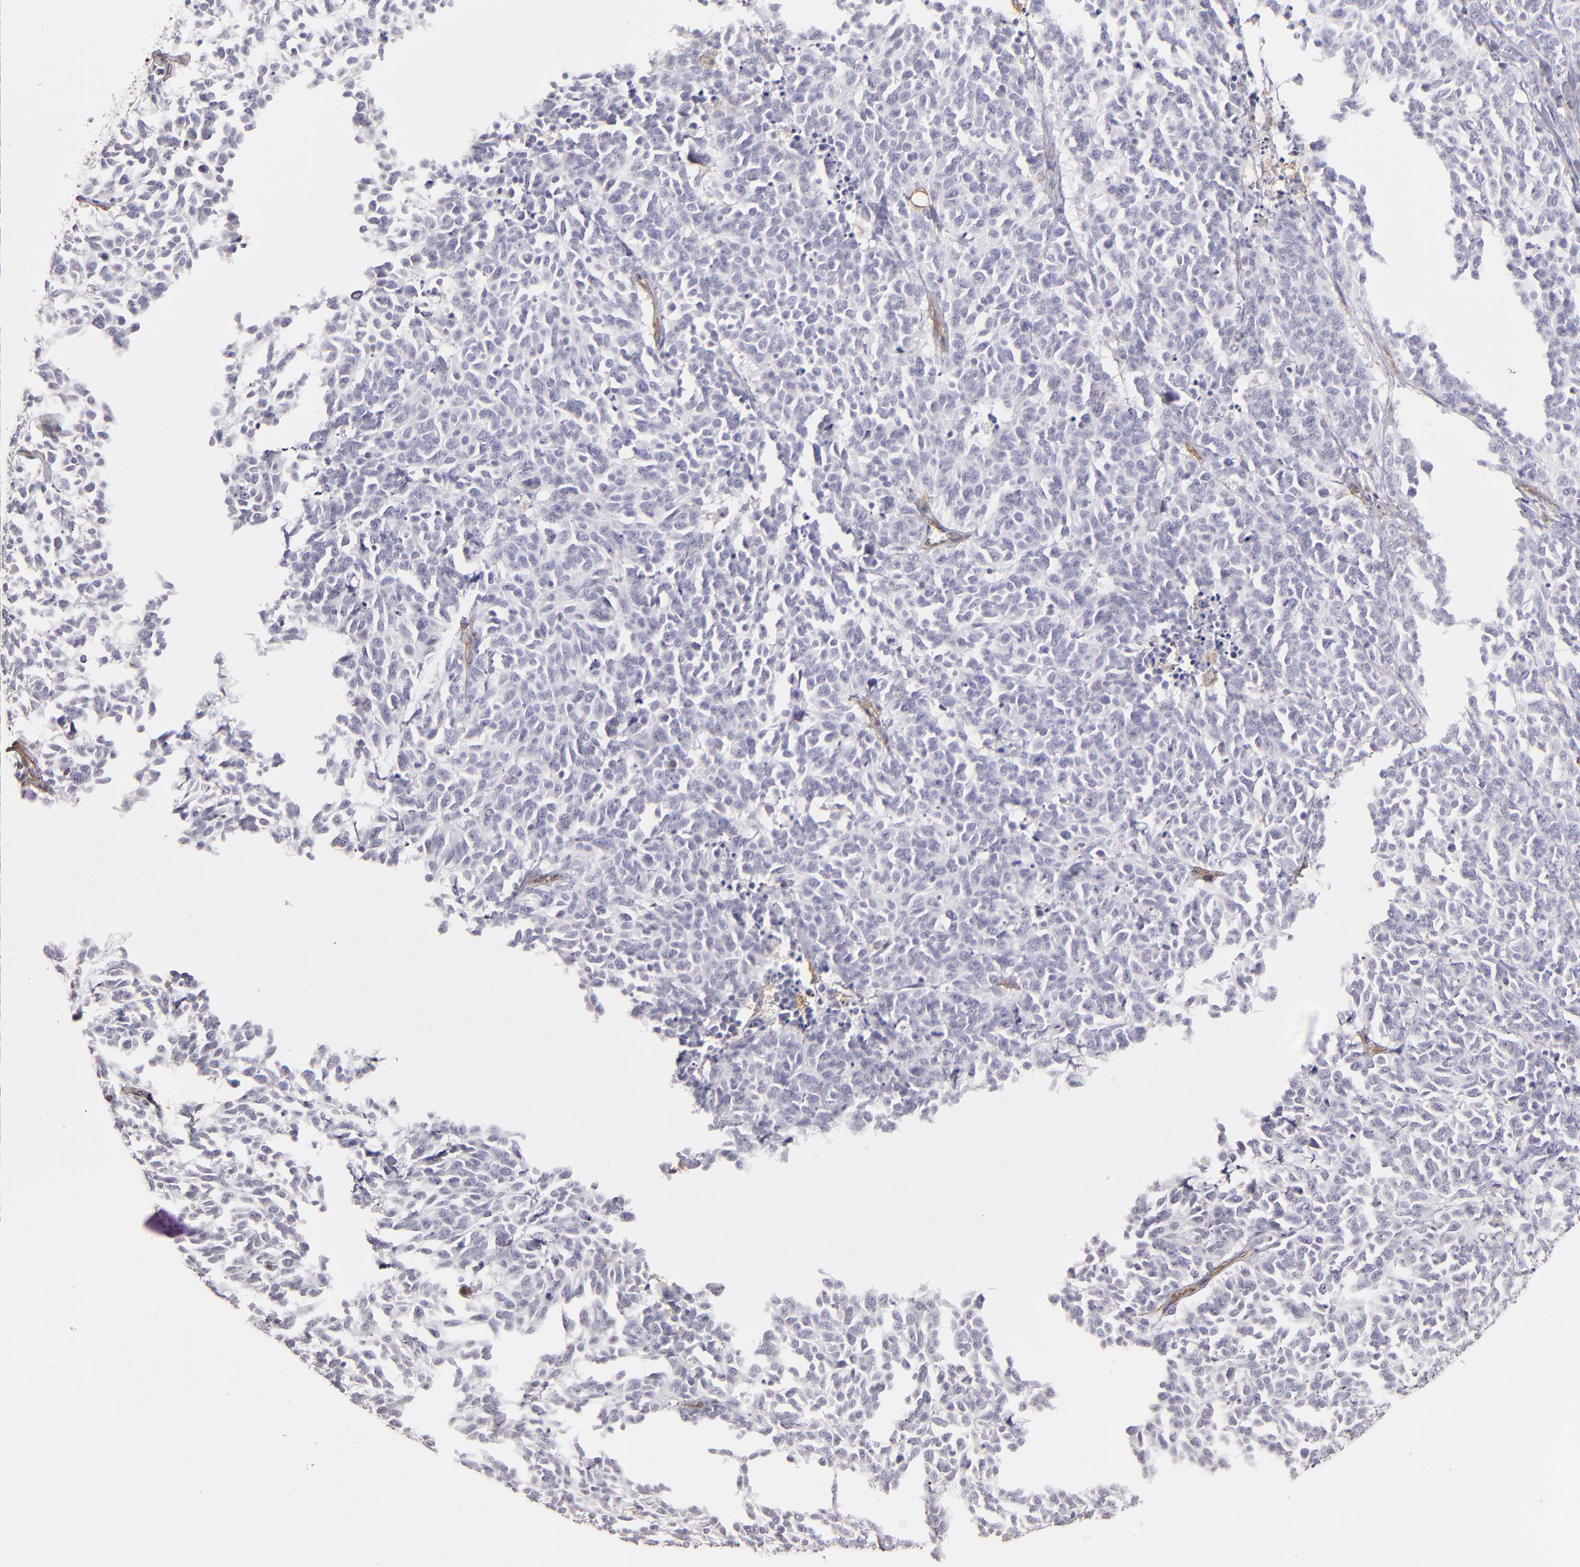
{"staining": {"intensity": "negative", "quantity": "none", "location": "none"}, "tissue": "lung cancer", "cell_type": "Tumor cells", "image_type": "cancer", "snomed": [{"axis": "morphology", "description": "Neoplasm, malignant, NOS"}, {"axis": "topography", "description": "Lung"}], "caption": "The image demonstrates no significant positivity in tumor cells of lung cancer. (Brightfield microscopy of DAB IHC at high magnification).", "gene": "ABCC1", "patient": {"sex": "female", "age": 58}}